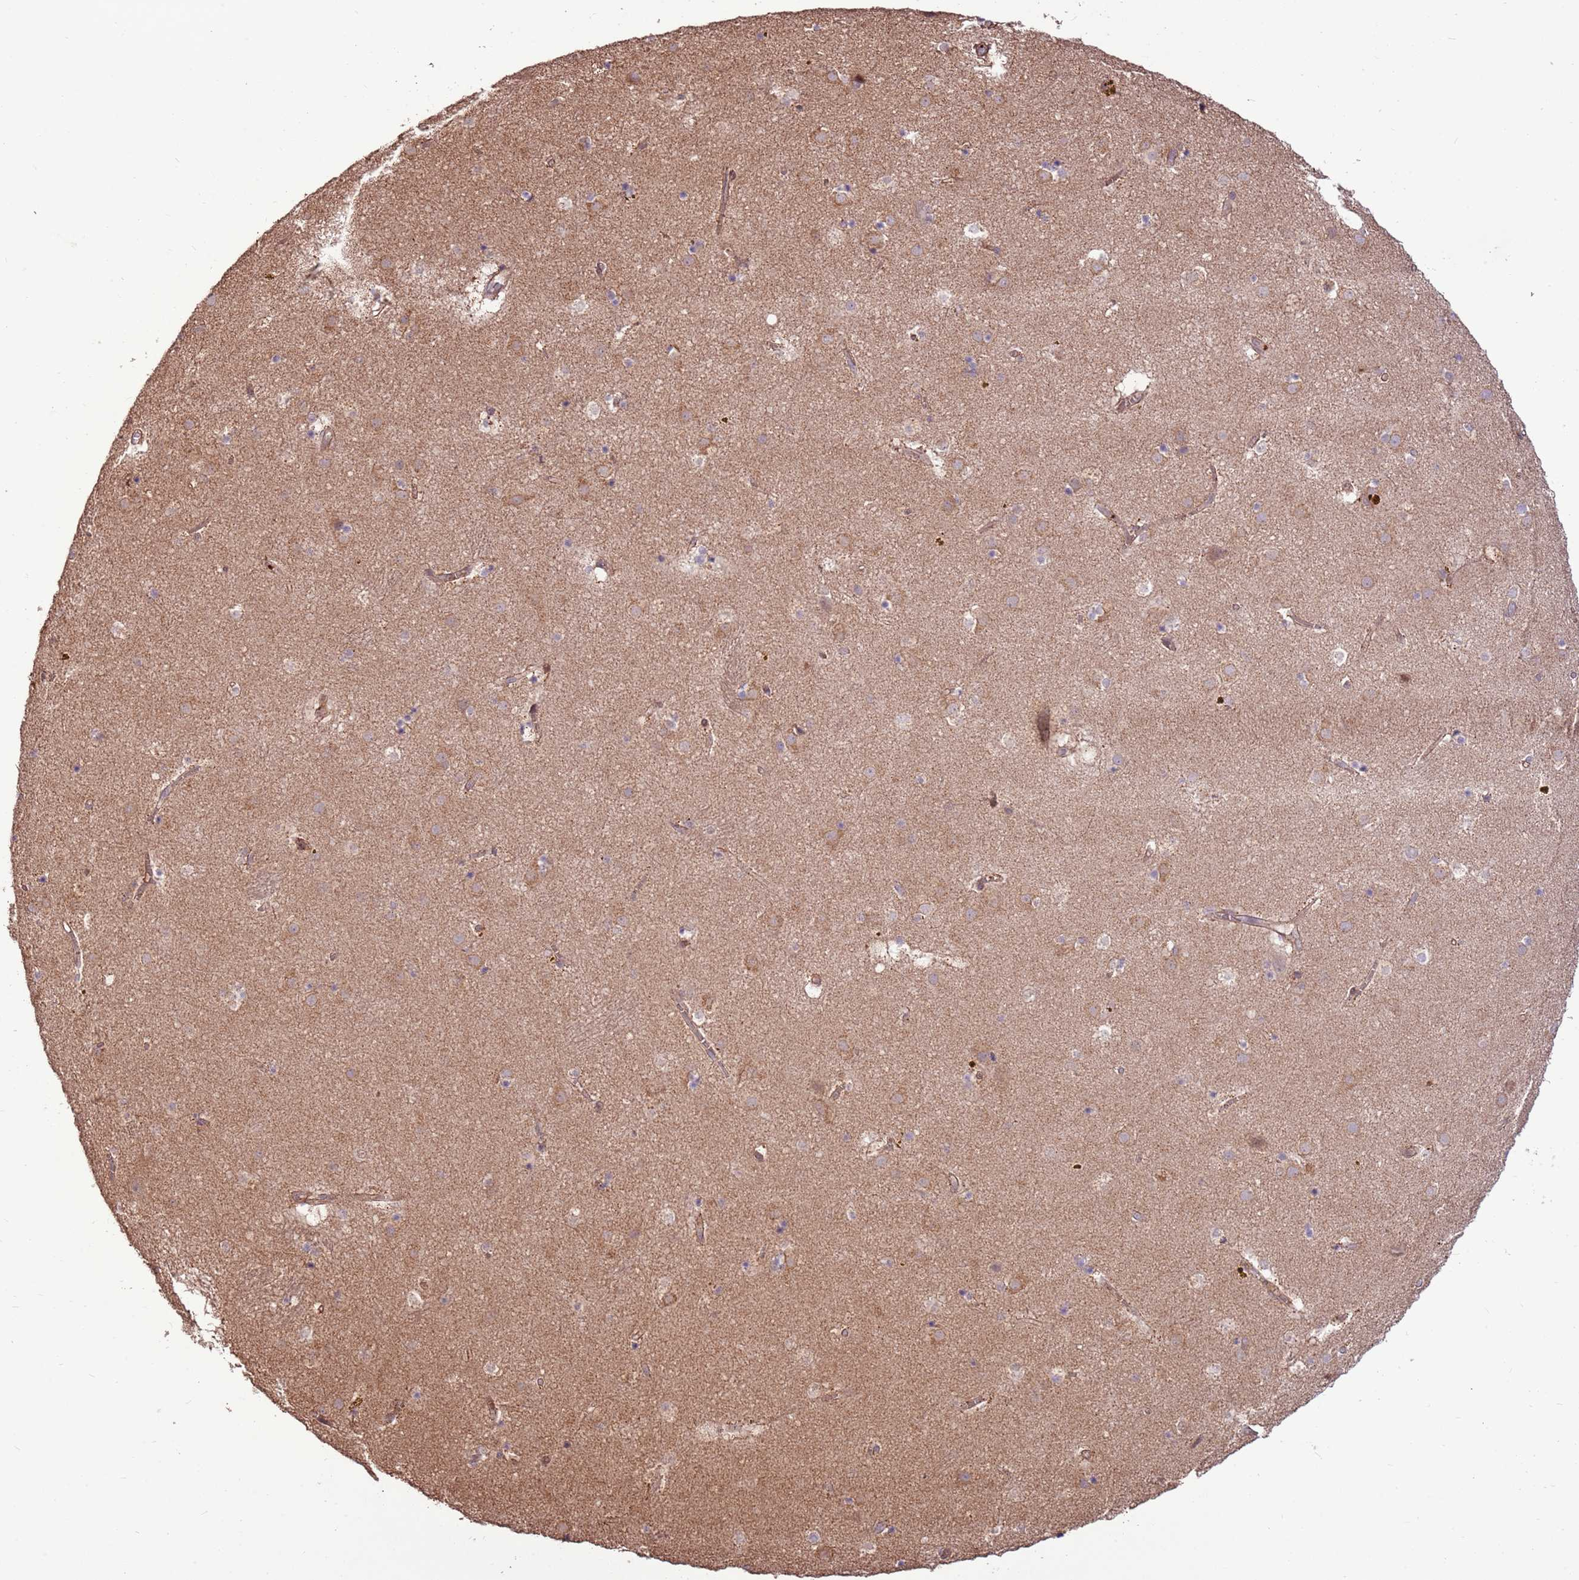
{"staining": {"intensity": "weak", "quantity": "<25%", "location": "nuclear"}, "tissue": "caudate", "cell_type": "Glial cells", "image_type": "normal", "snomed": [{"axis": "morphology", "description": "Normal tissue, NOS"}, {"axis": "topography", "description": "Lateral ventricle wall"}], "caption": "IHC image of benign caudate stained for a protein (brown), which displays no staining in glial cells. (Brightfield microscopy of DAB immunohistochemistry (IHC) at high magnification).", "gene": "CCDC112", "patient": {"sex": "male", "age": 70}}